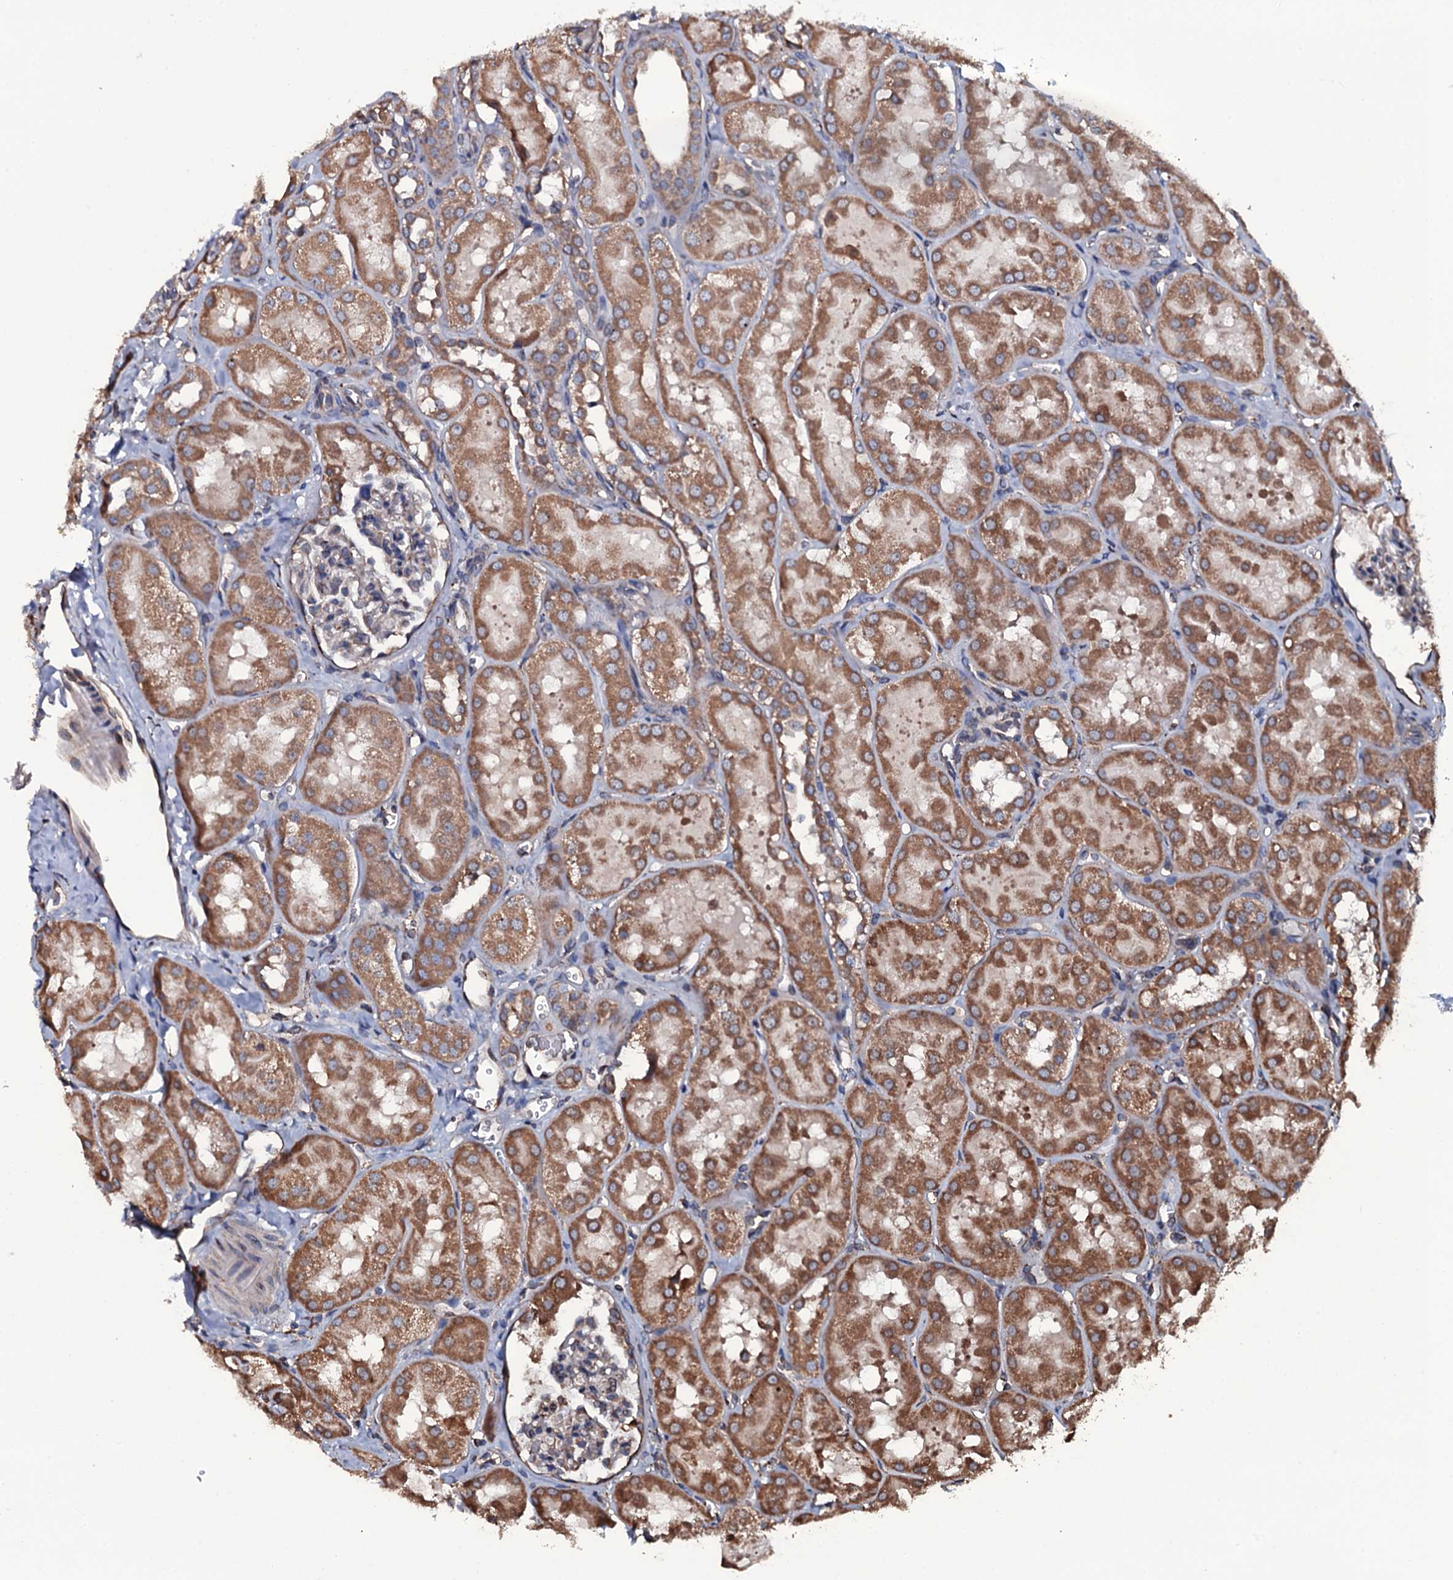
{"staining": {"intensity": "moderate", "quantity": "<25%", "location": "cytoplasmic/membranous"}, "tissue": "kidney", "cell_type": "Cells in glomeruli", "image_type": "normal", "snomed": [{"axis": "morphology", "description": "Normal tissue, NOS"}, {"axis": "topography", "description": "Kidney"}, {"axis": "topography", "description": "Urinary bladder"}], "caption": "DAB immunohistochemical staining of normal human kidney displays moderate cytoplasmic/membranous protein positivity in approximately <25% of cells in glomeruli. The staining is performed using DAB (3,3'-diaminobenzidine) brown chromogen to label protein expression. The nuclei are counter-stained blue using hematoxylin.", "gene": "RAB12", "patient": {"sex": "male", "age": 16}}